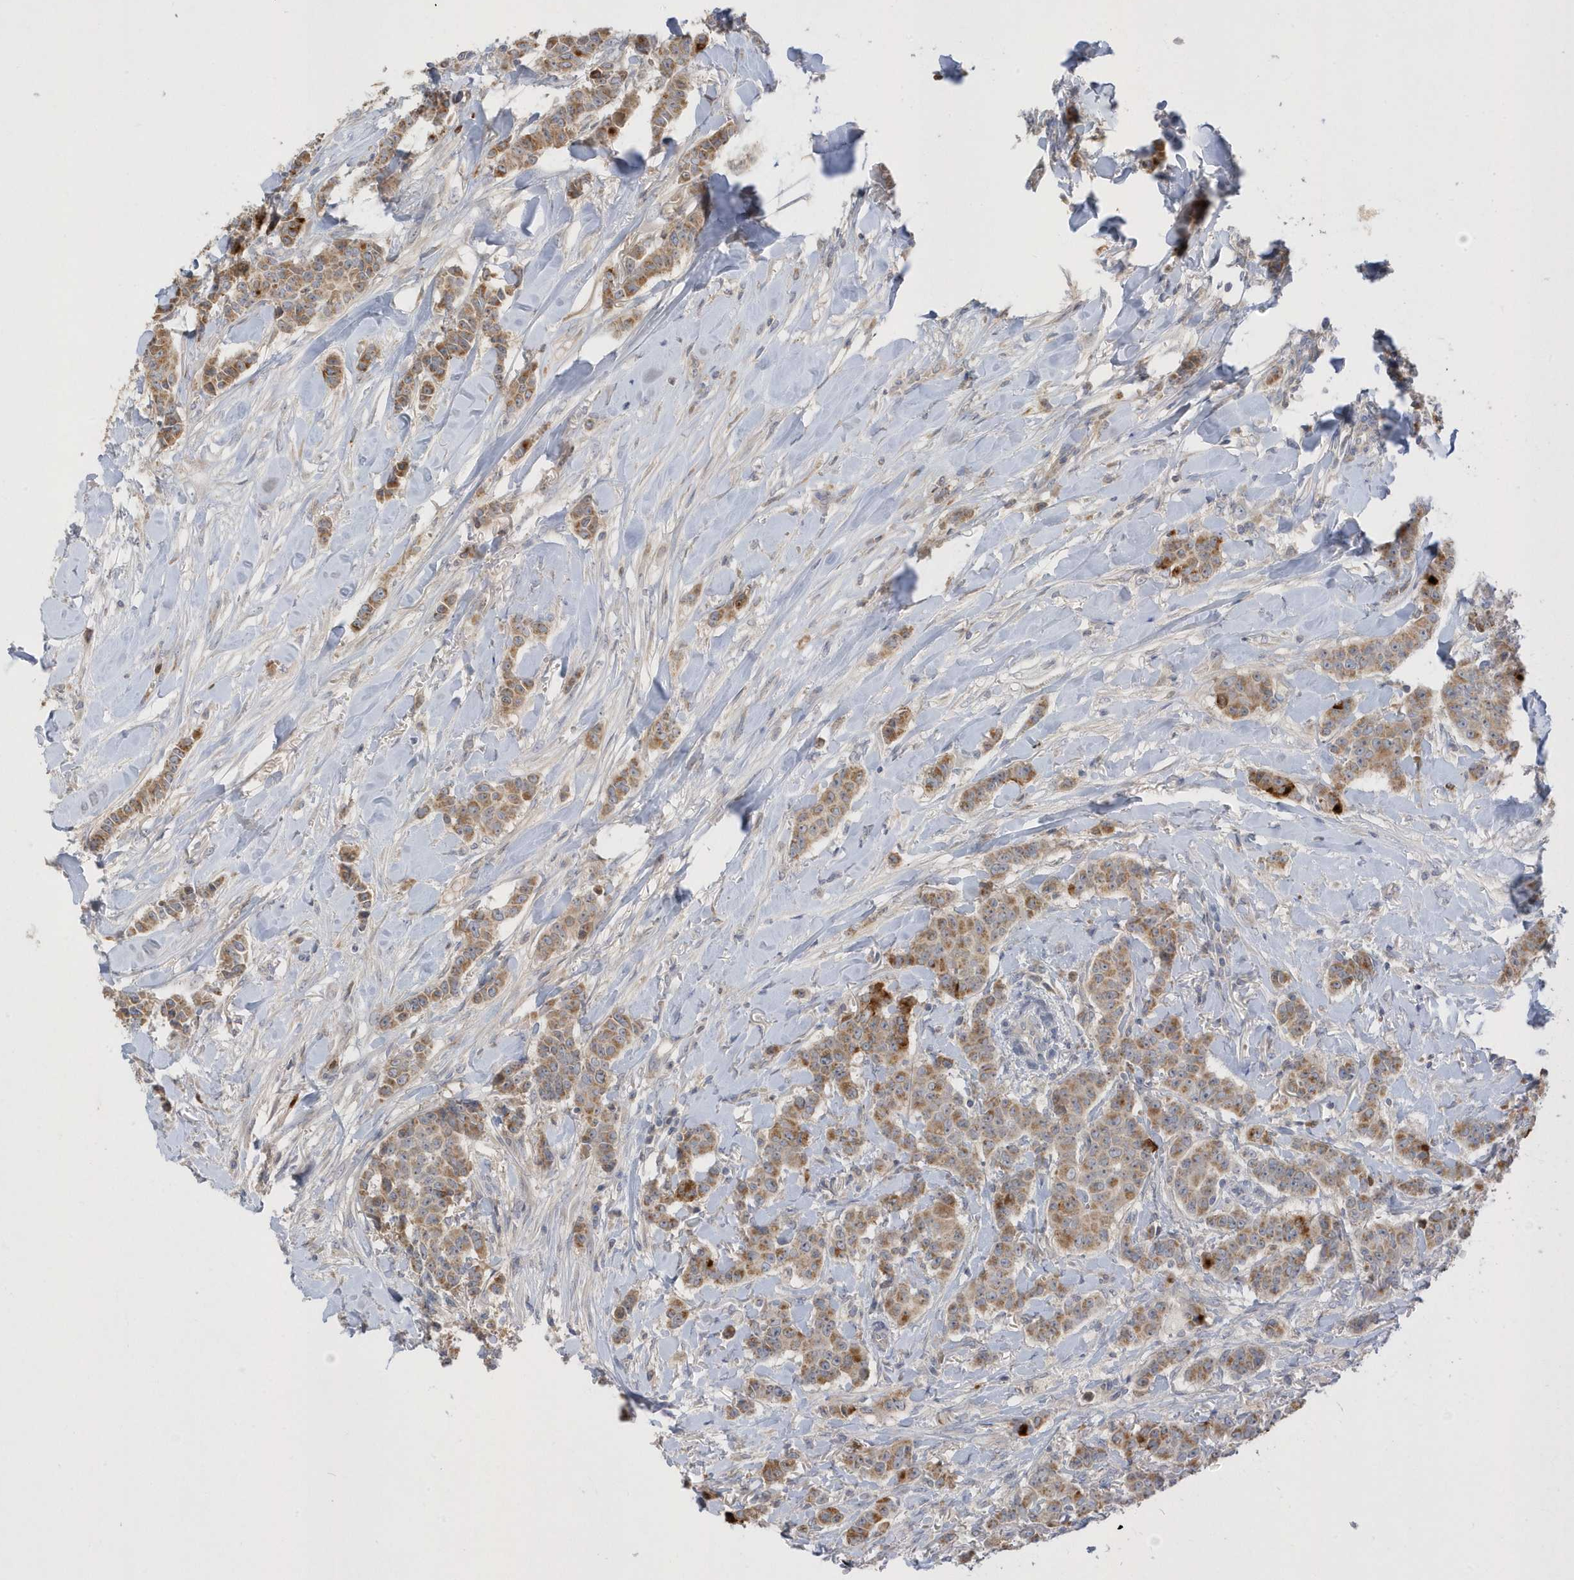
{"staining": {"intensity": "moderate", "quantity": ">75%", "location": "cytoplasmic/membranous"}, "tissue": "breast cancer", "cell_type": "Tumor cells", "image_type": "cancer", "snomed": [{"axis": "morphology", "description": "Duct carcinoma"}, {"axis": "topography", "description": "Breast"}], "caption": "Breast intraductal carcinoma tissue reveals moderate cytoplasmic/membranous staining in about >75% of tumor cells", "gene": "DPP9", "patient": {"sex": "female", "age": 40}}